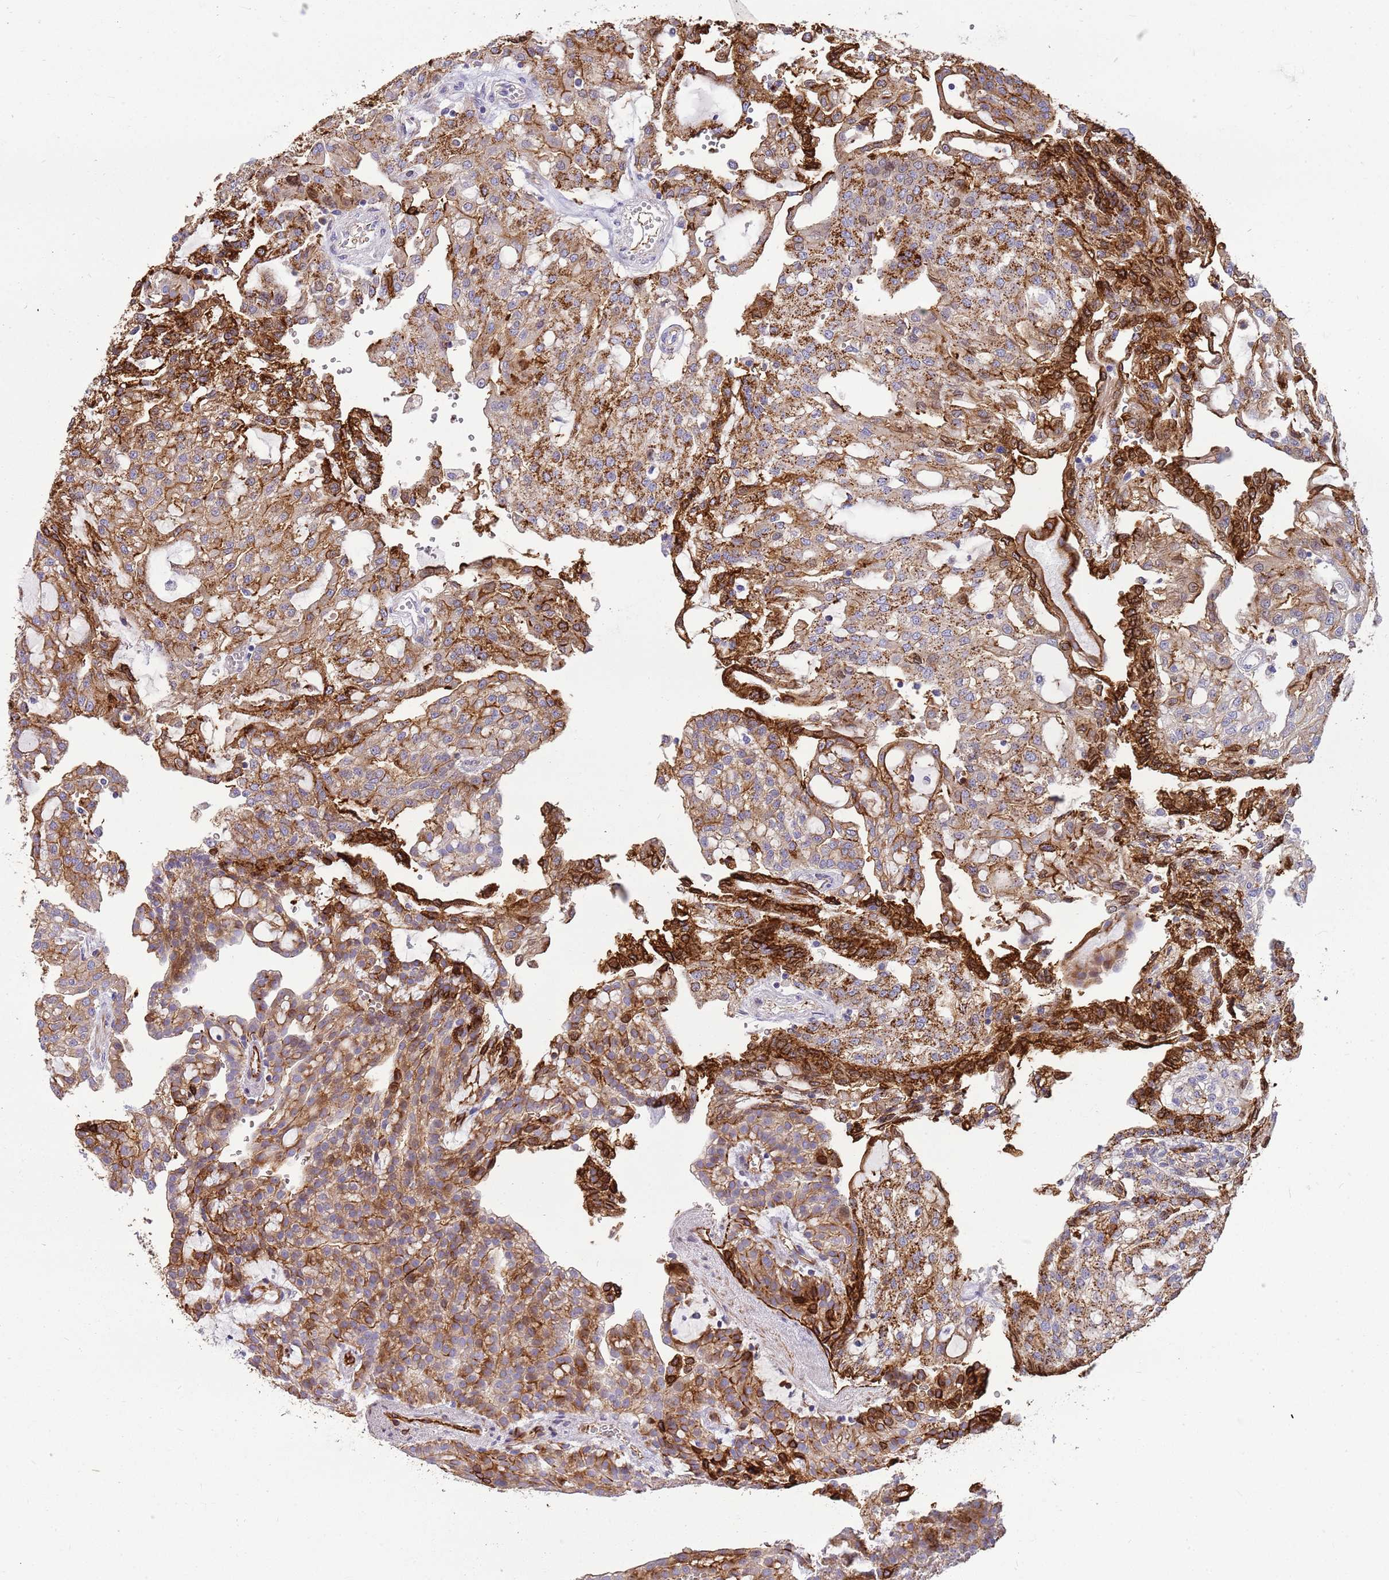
{"staining": {"intensity": "moderate", "quantity": ">75%", "location": "cytoplasmic/membranous"}, "tissue": "renal cancer", "cell_type": "Tumor cells", "image_type": "cancer", "snomed": [{"axis": "morphology", "description": "Adenocarcinoma, NOS"}, {"axis": "topography", "description": "Kidney"}], "caption": "High-magnification brightfield microscopy of renal adenocarcinoma stained with DAB (3,3'-diaminobenzidine) (brown) and counterstained with hematoxylin (blue). tumor cells exhibit moderate cytoplasmic/membranous positivity is identified in approximately>75% of cells.", "gene": "ZDHHC1", "patient": {"sex": "male", "age": 63}}